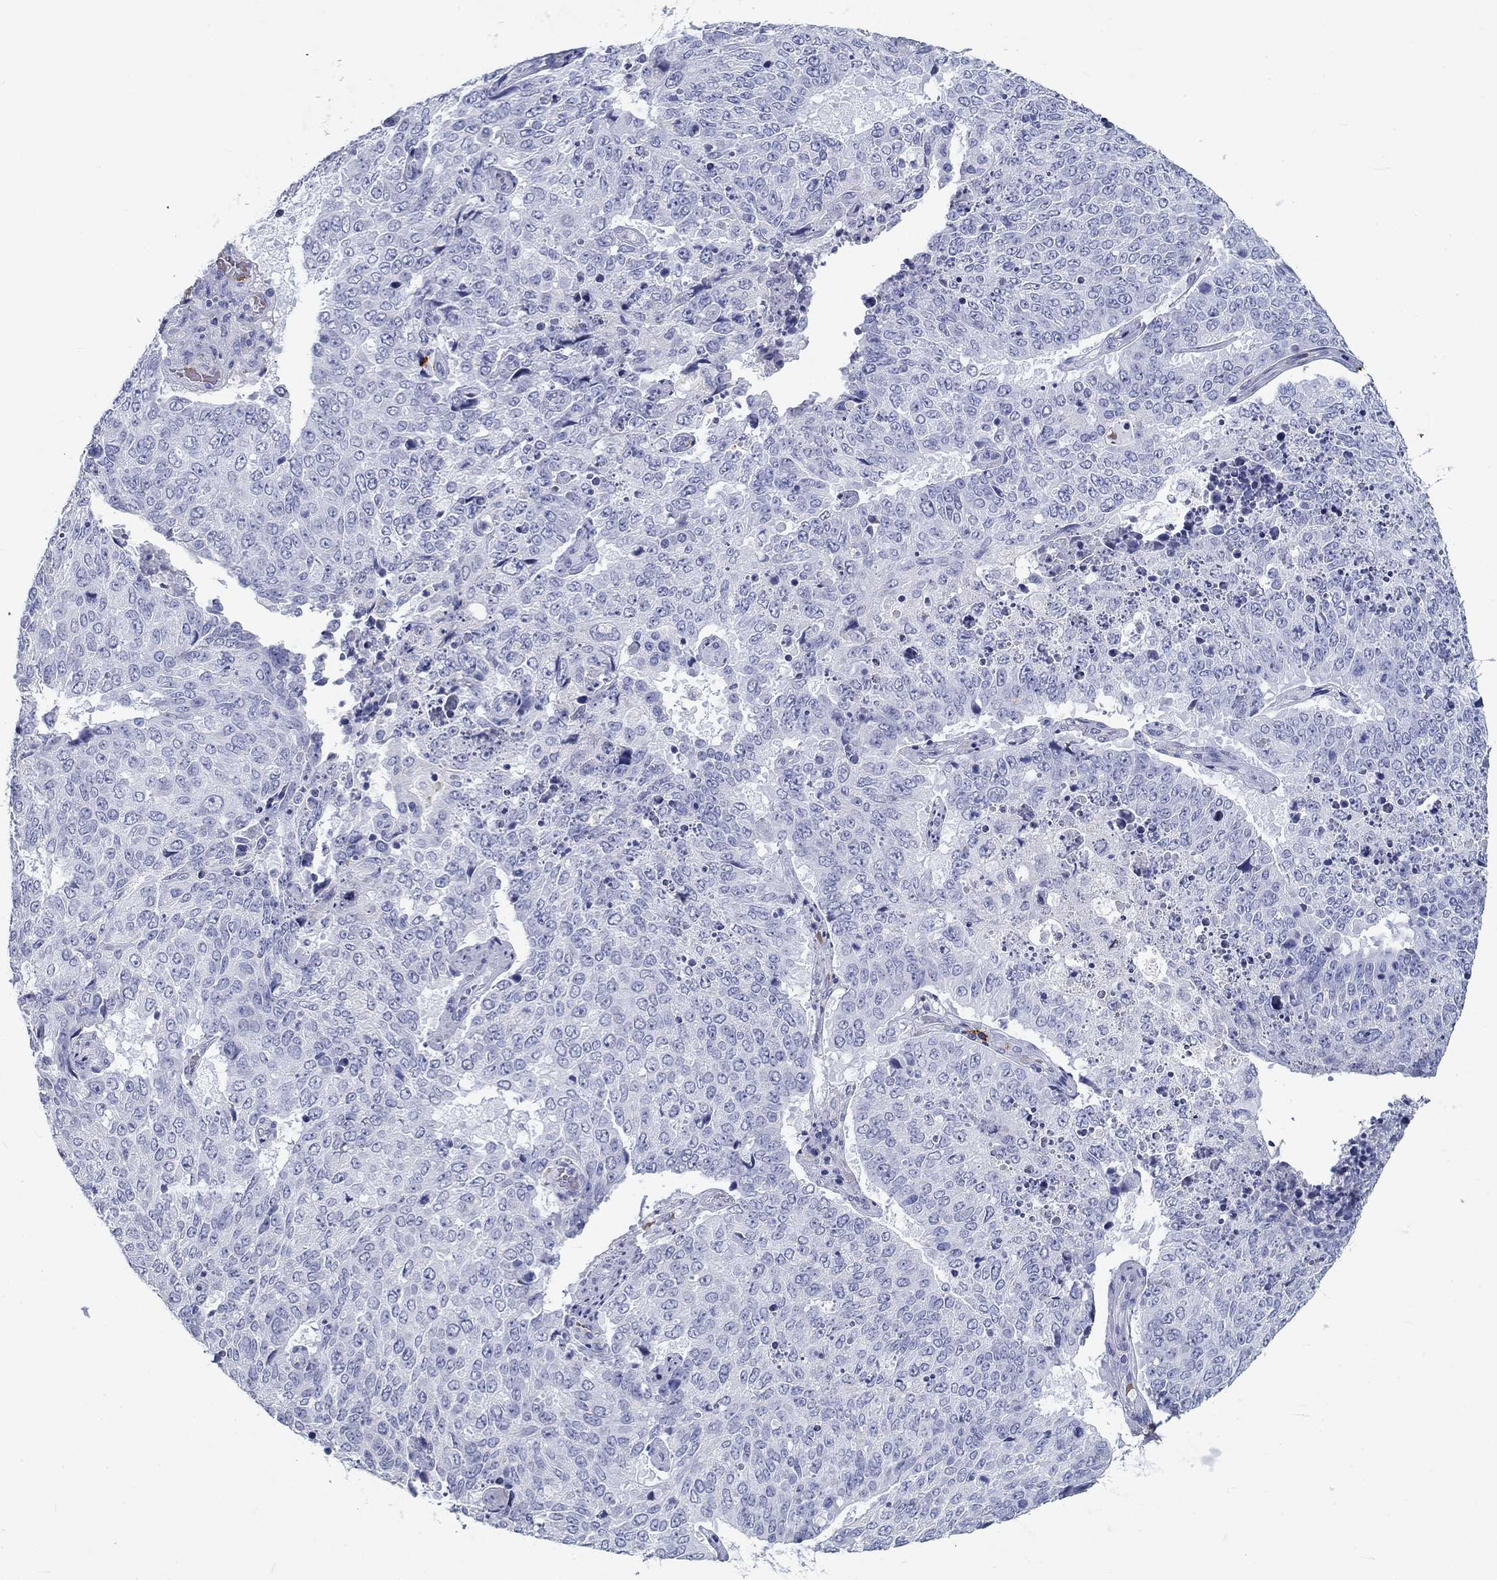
{"staining": {"intensity": "negative", "quantity": "none", "location": "none"}, "tissue": "lung cancer", "cell_type": "Tumor cells", "image_type": "cancer", "snomed": [{"axis": "morphology", "description": "Normal tissue, NOS"}, {"axis": "morphology", "description": "Squamous cell carcinoma, NOS"}, {"axis": "topography", "description": "Bronchus"}, {"axis": "topography", "description": "Lung"}], "caption": "Protein analysis of lung cancer displays no significant expression in tumor cells.", "gene": "CD40LG", "patient": {"sex": "male", "age": 64}}